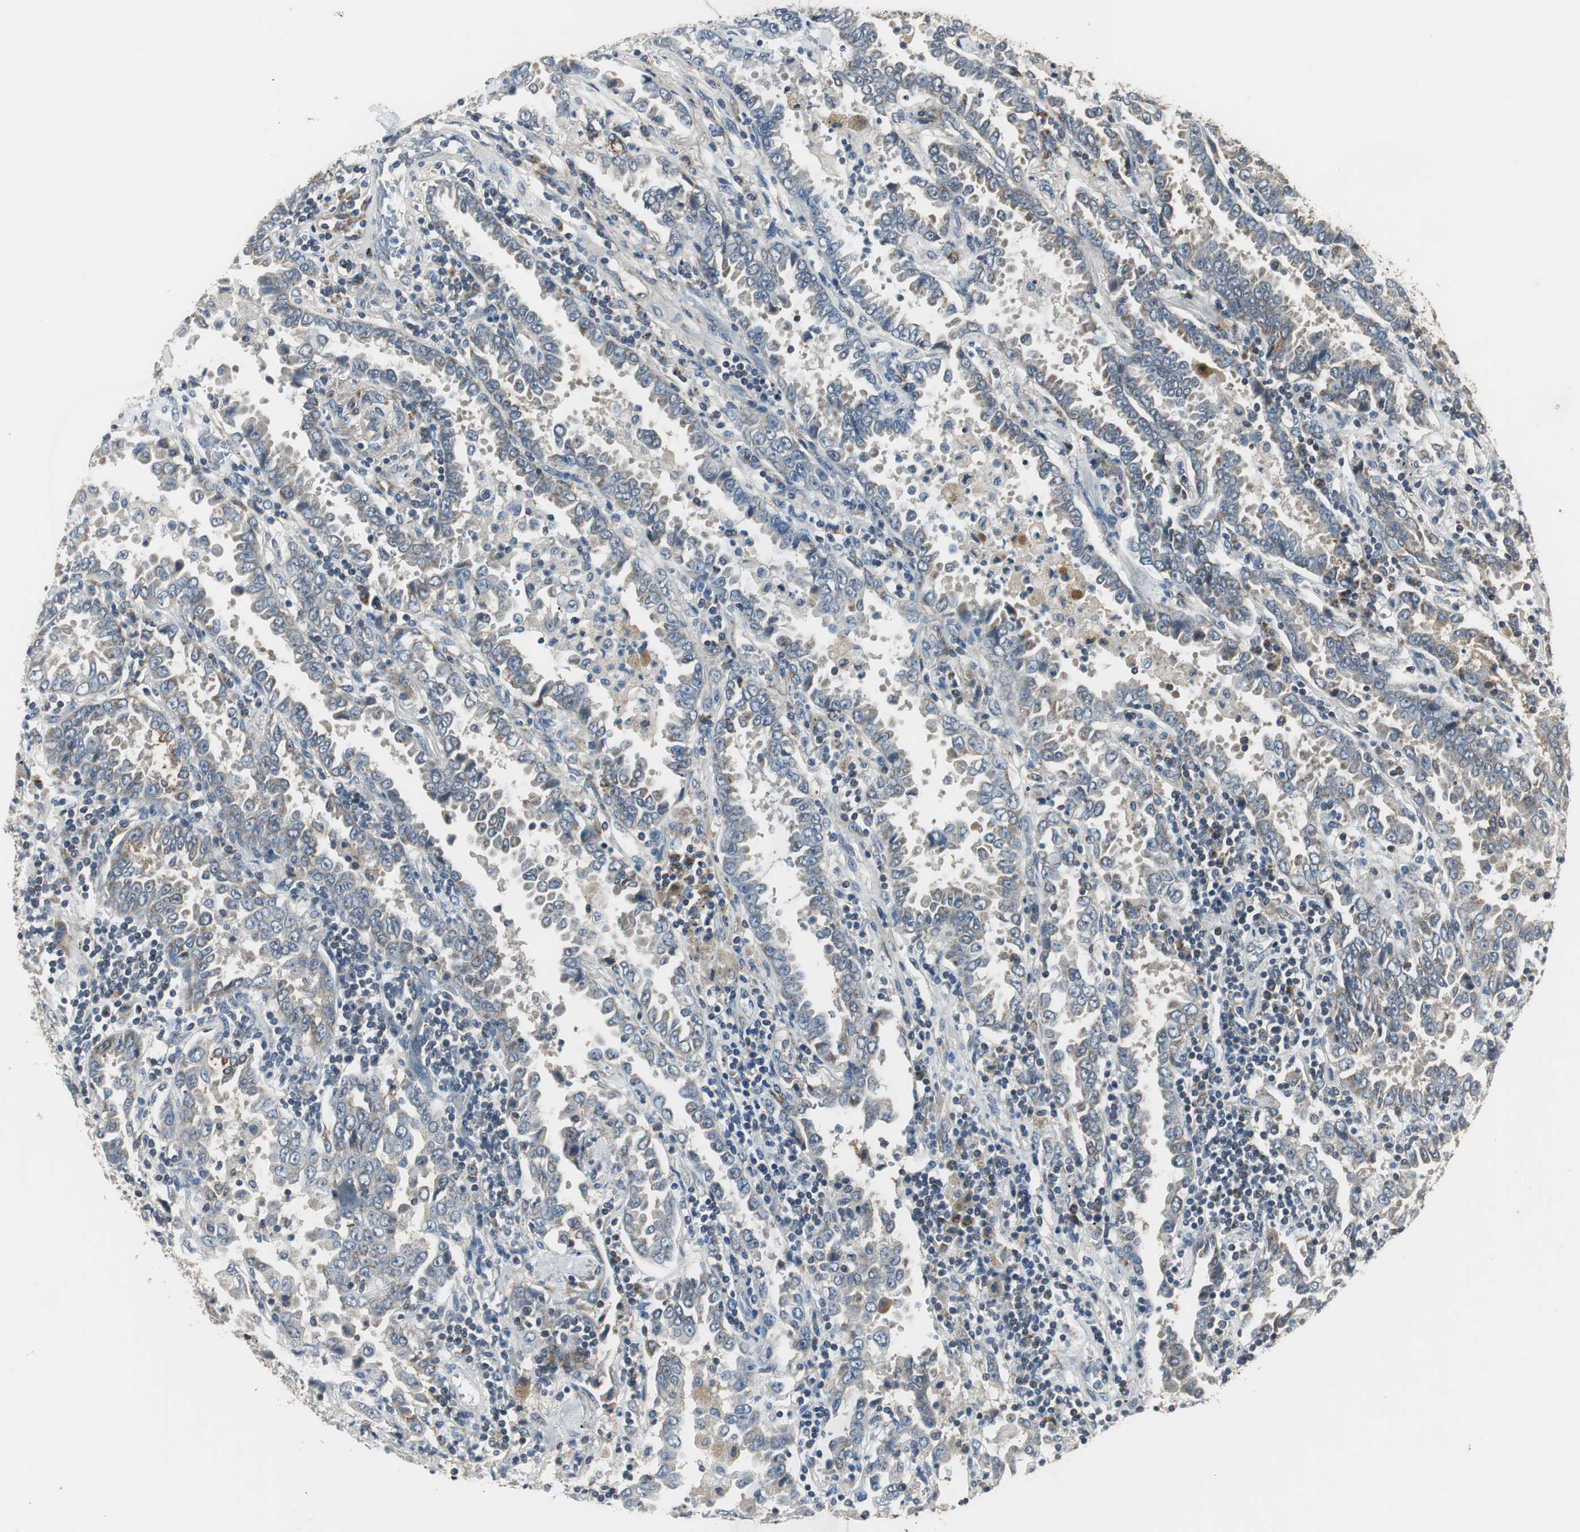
{"staining": {"intensity": "weak", "quantity": ">75%", "location": "cytoplasmic/membranous"}, "tissue": "lung cancer", "cell_type": "Tumor cells", "image_type": "cancer", "snomed": [{"axis": "morphology", "description": "Normal tissue, NOS"}, {"axis": "morphology", "description": "Inflammation, NOS"}, {"axis": "morphology", "description": "Adenocarcinoma, NOS"}, {"axis": "topography", "description": "Lung"}], "caption": "An image showing weak cytoplasmic/membranous positivity in approximately >75% of tumor cells in lung adenocarcinoma, as visualized by brown immunohistochemical staining.", "gene": "MSTO1", "patient": {"sex": "female", "age": 64}}